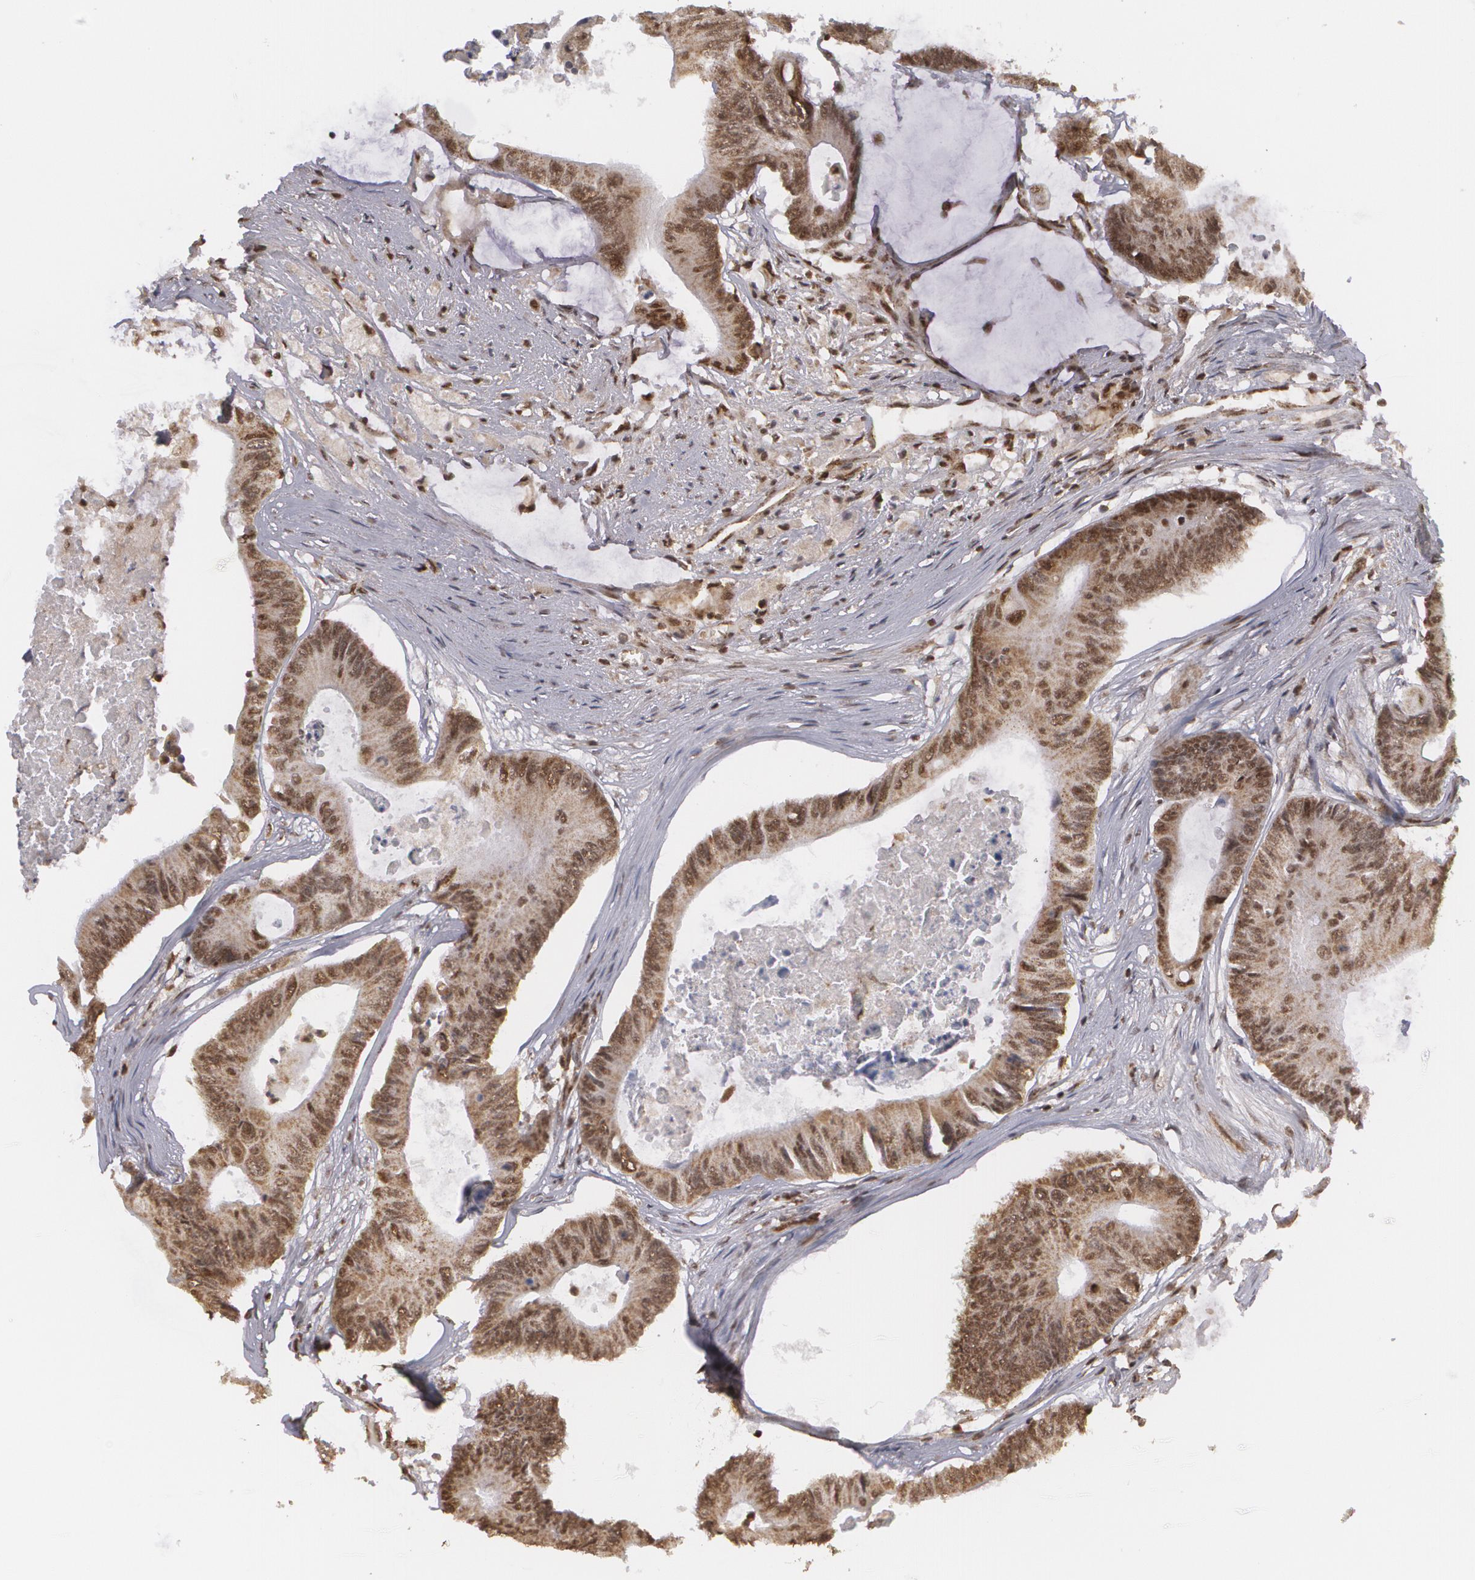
{"staining": {"intensity": "moderate", "quantity": ">75%", "location": "nuclear"}, "tissue": "colorectal cancer", "cell_type": "Tumor cells", "image_type": "cancer", "snomed": [{"axis": "morphology", "description": "Adenocarcinoma, NOS"}, {"axis": "topography", "description": "Colon"}], "caption": "Approximately >75% of tumor cells in human colorectal adenocarcinoma show moderate nuclear protein expression as visualized by brown immunohistochemical staining.", "gene": "MXD1", "patient": {"sex": "male", "age": 65}}